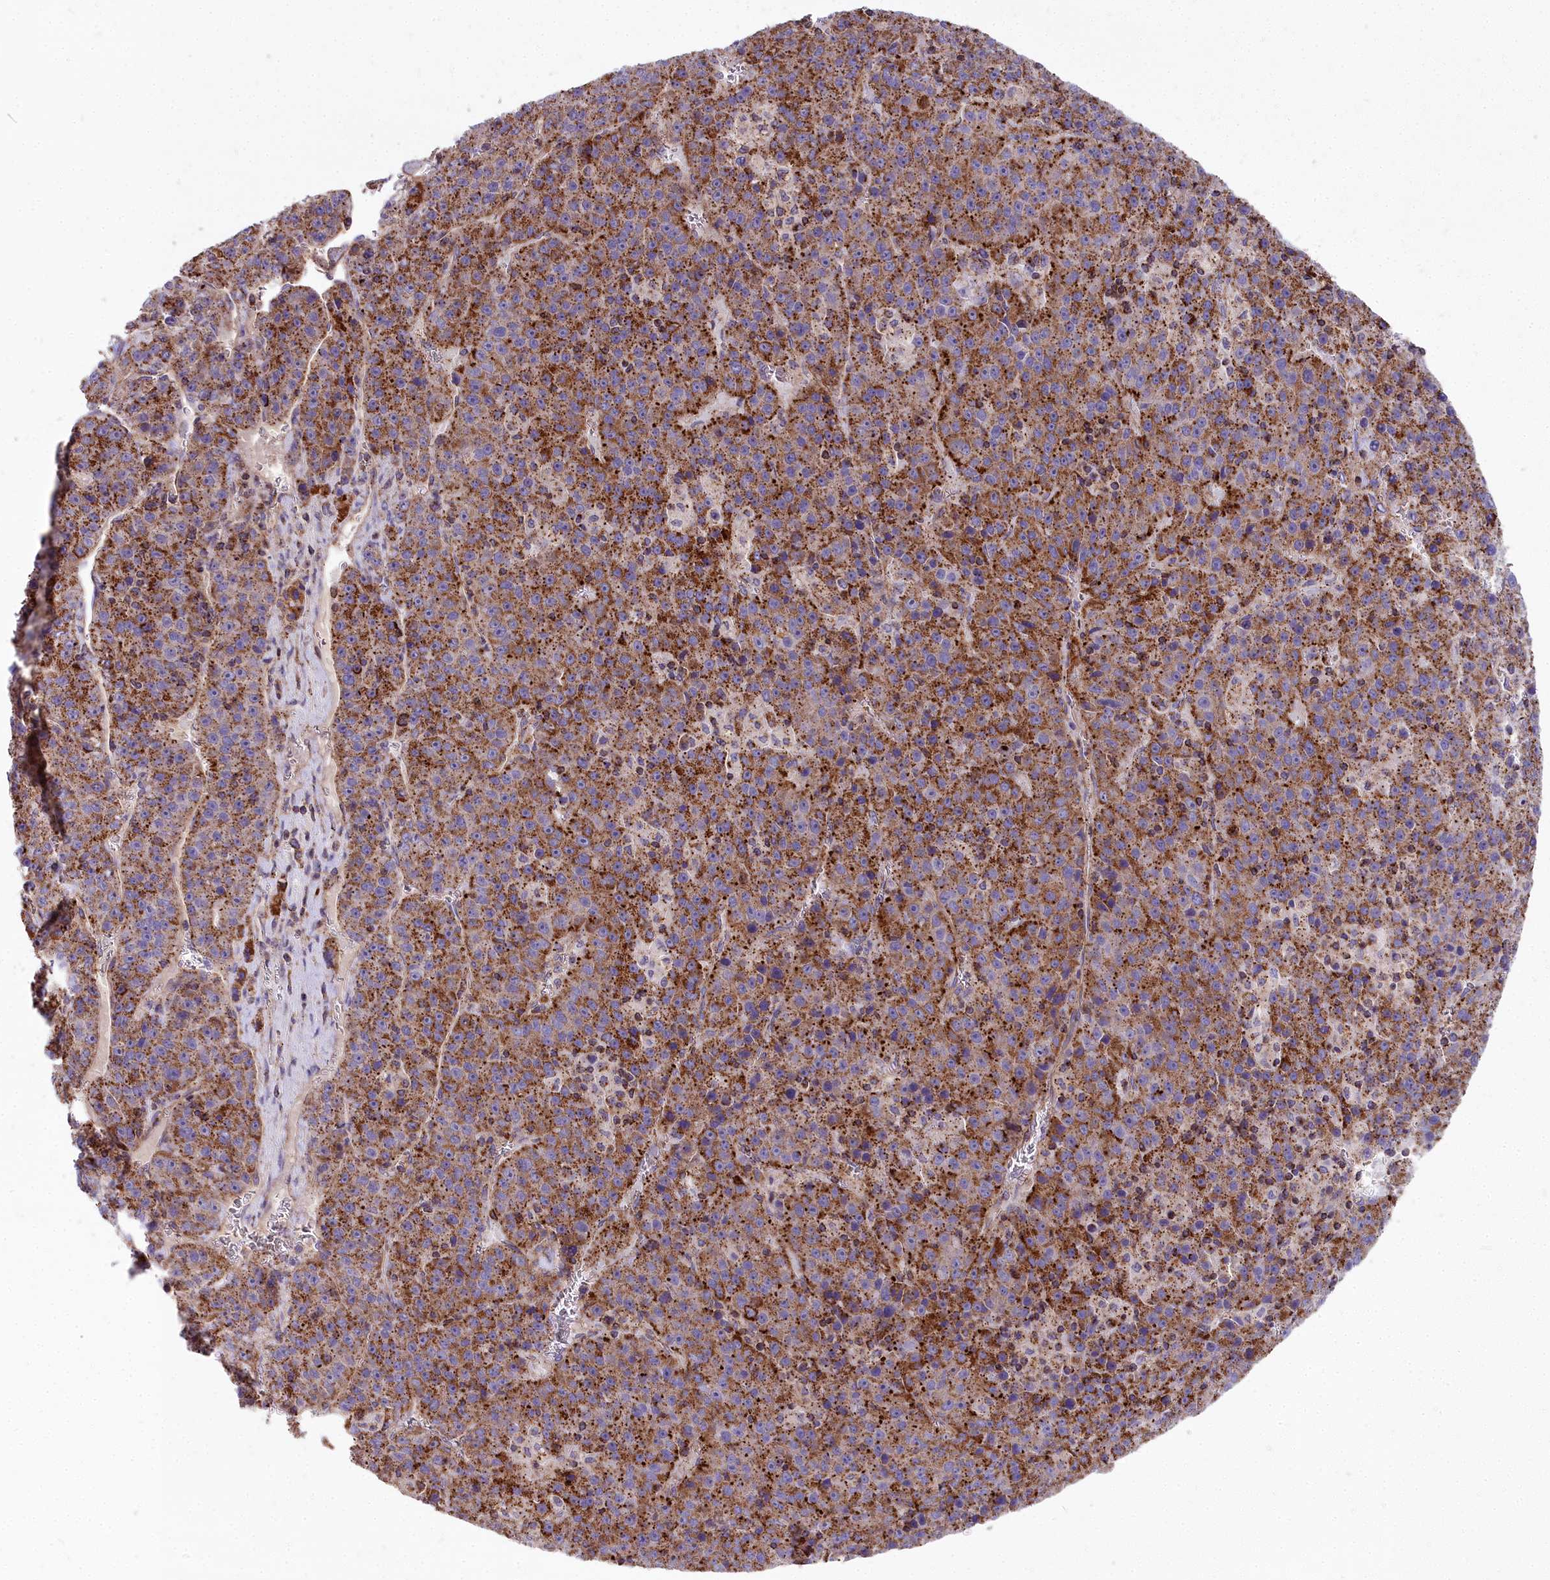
{"staining": {"intensity": "strong", "quantity": ">75%", "location": "cytoplasmic/membranous"}, "tissue": "liver cancer", "cell_type": "Tumor cells", "image_type": "cancer", "snomed": [{"axis": "morphology", "description": "Carcinoma, Hepatocellular, NOS"}, {"axis": "topography", "description": "Liver"}], "caption": "Strong cytoplasmic/membranous staining is appreciated in approximately >75% of tumor cells in hepatocellular carcinoma (liver).", "gene": "FRMPD1", "patient": {"sex": "female", "age": 53}}